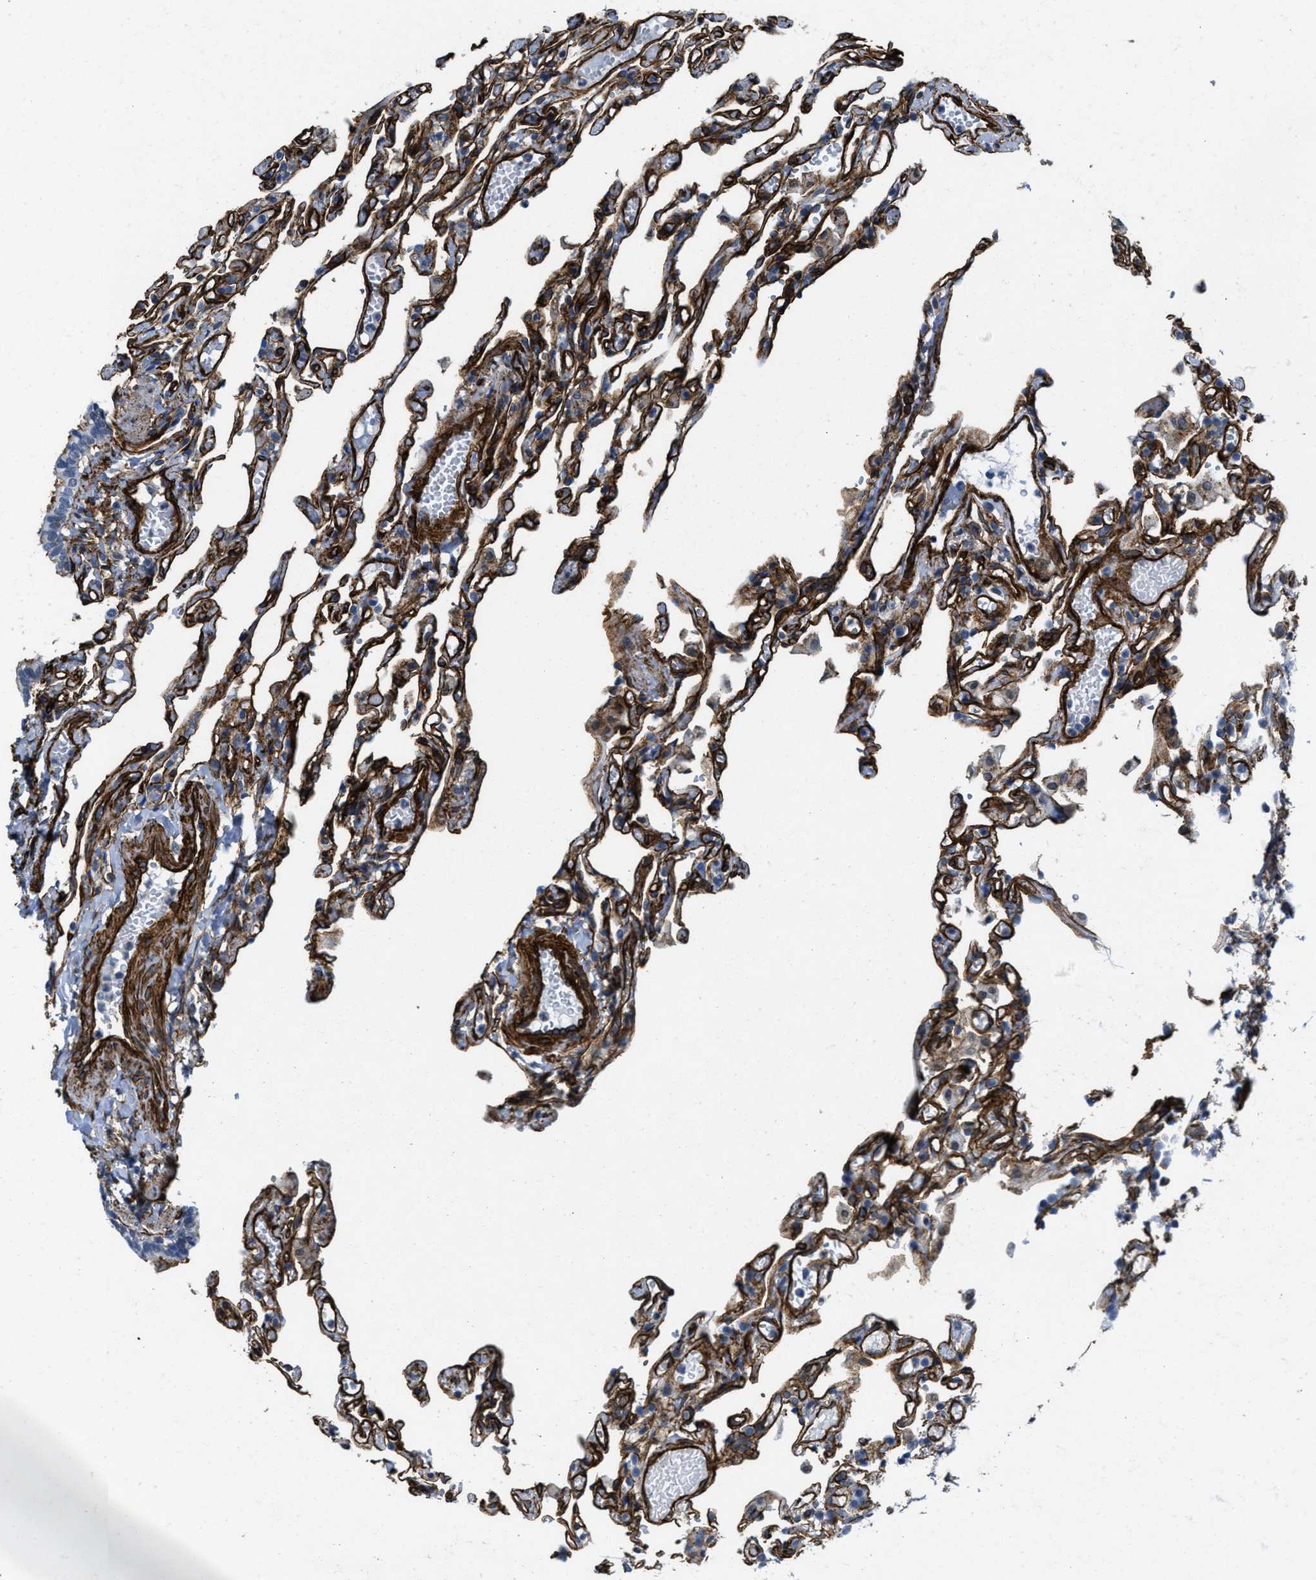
{"staining": {"intensity": "strong", "quantity": ">75%", "location": "cytoplasmic/membranous"}, "tissue": "lung", "cell_type": "Alveolar cells", "image_type": "normal", "snomed": [{"axis": "morphology", "description": "Normal tissue, NOS"}, {"axis": "topography", "description": "Lung"}], "caption": "Immunohistochemical staining of normal lung displays strong cytoplasmic/membranous protein positivity in approximately >75% of alveolar cells. (brown staining indicates protein expression, while blue staining denotes nuclei).", "gene": "NAB1", "patient": {"sex": "male", "age": 21}}